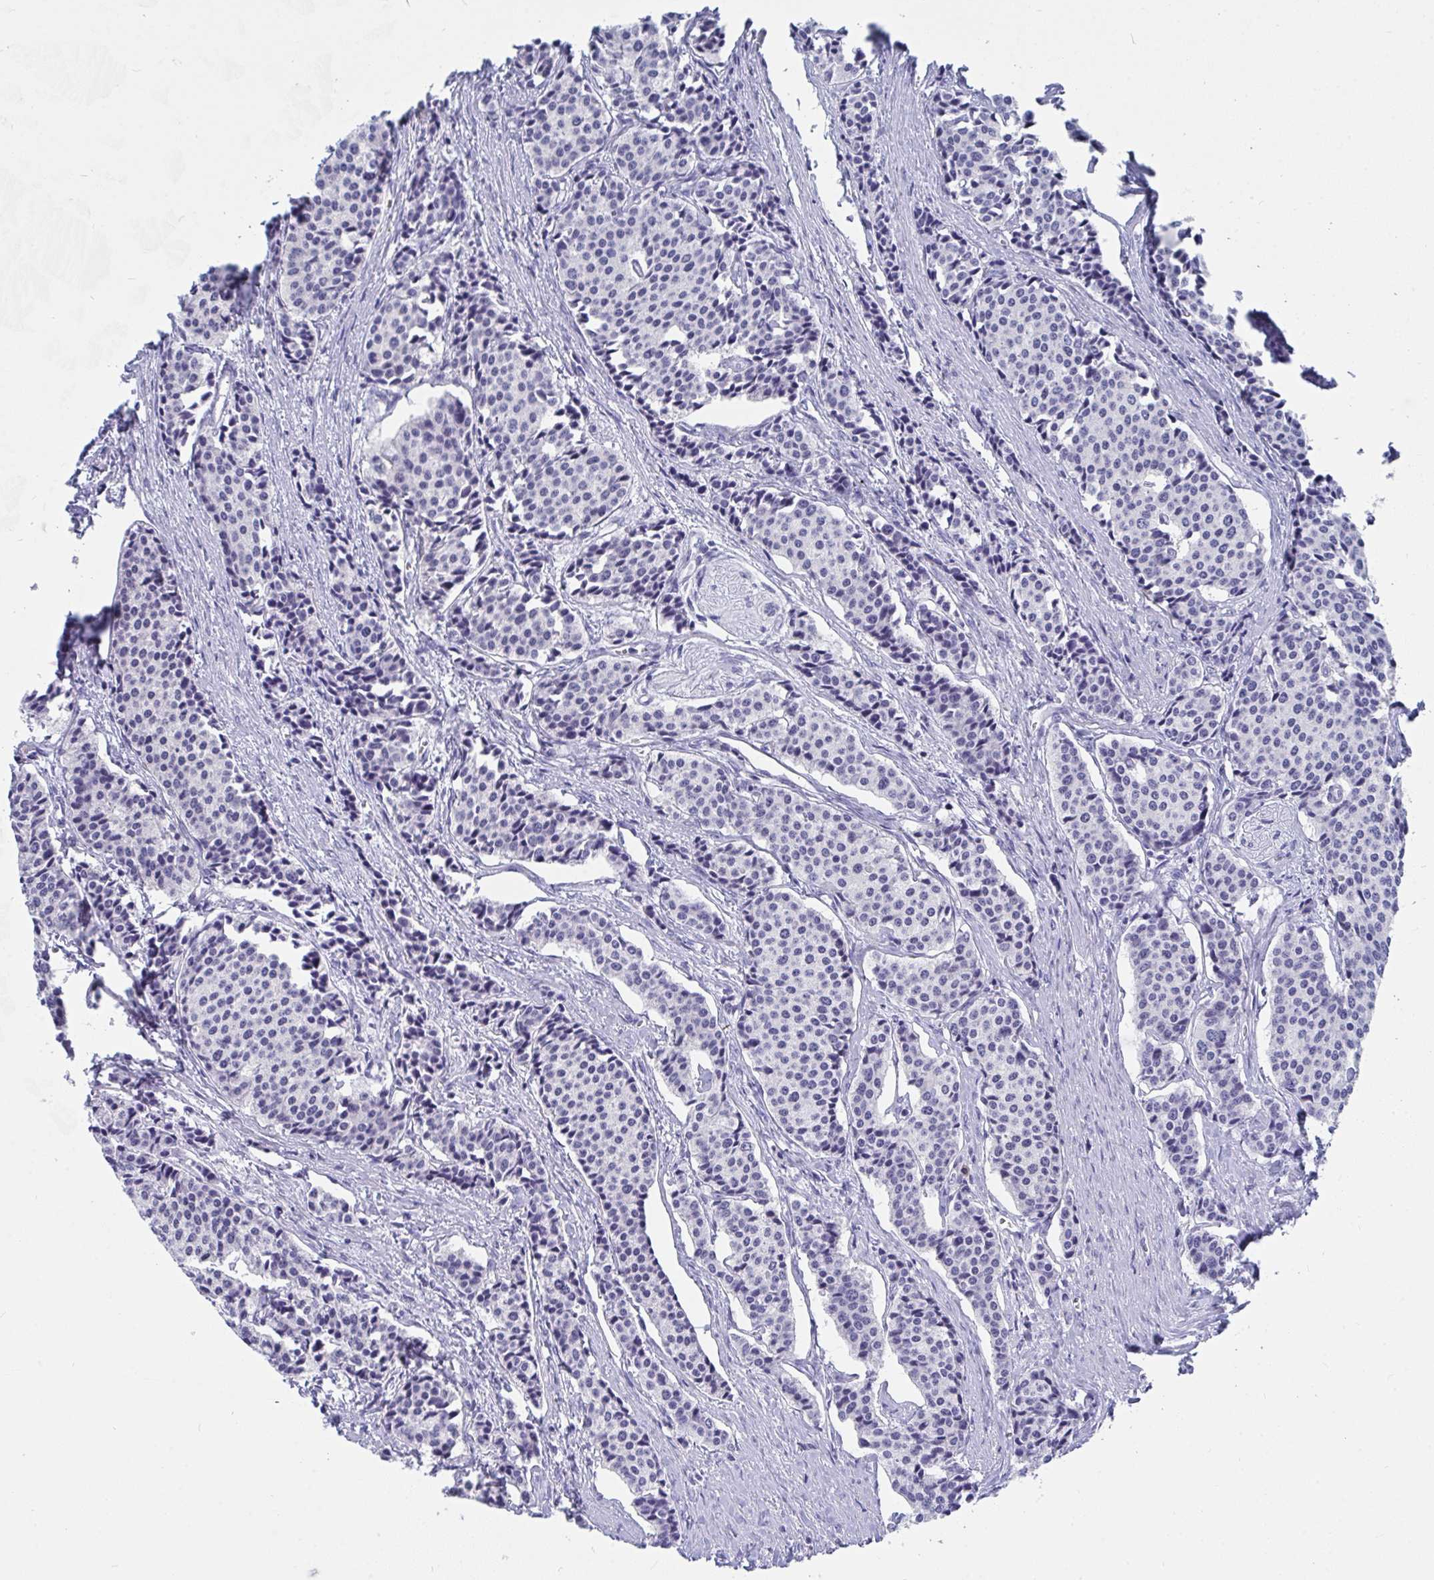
{"staining": {"intensity": "negative", "quantity": "none", "location": "none"}, "tissue": "carcinoid", "cell_type": "Tumor cells", "image_type": "cancer", "snomed": [{"axis": "morphology", "description": "Carcinoid, malignant, NOS"}, {"axis": "topography", "description": "Small intestine"}], "caption": "The micrograph exhibits no significant expression in tumor cells of carcinoid. Nuclei are stained in blue.", "gene": "DAOA", "patient": {"sex": "male", "age": 73}}